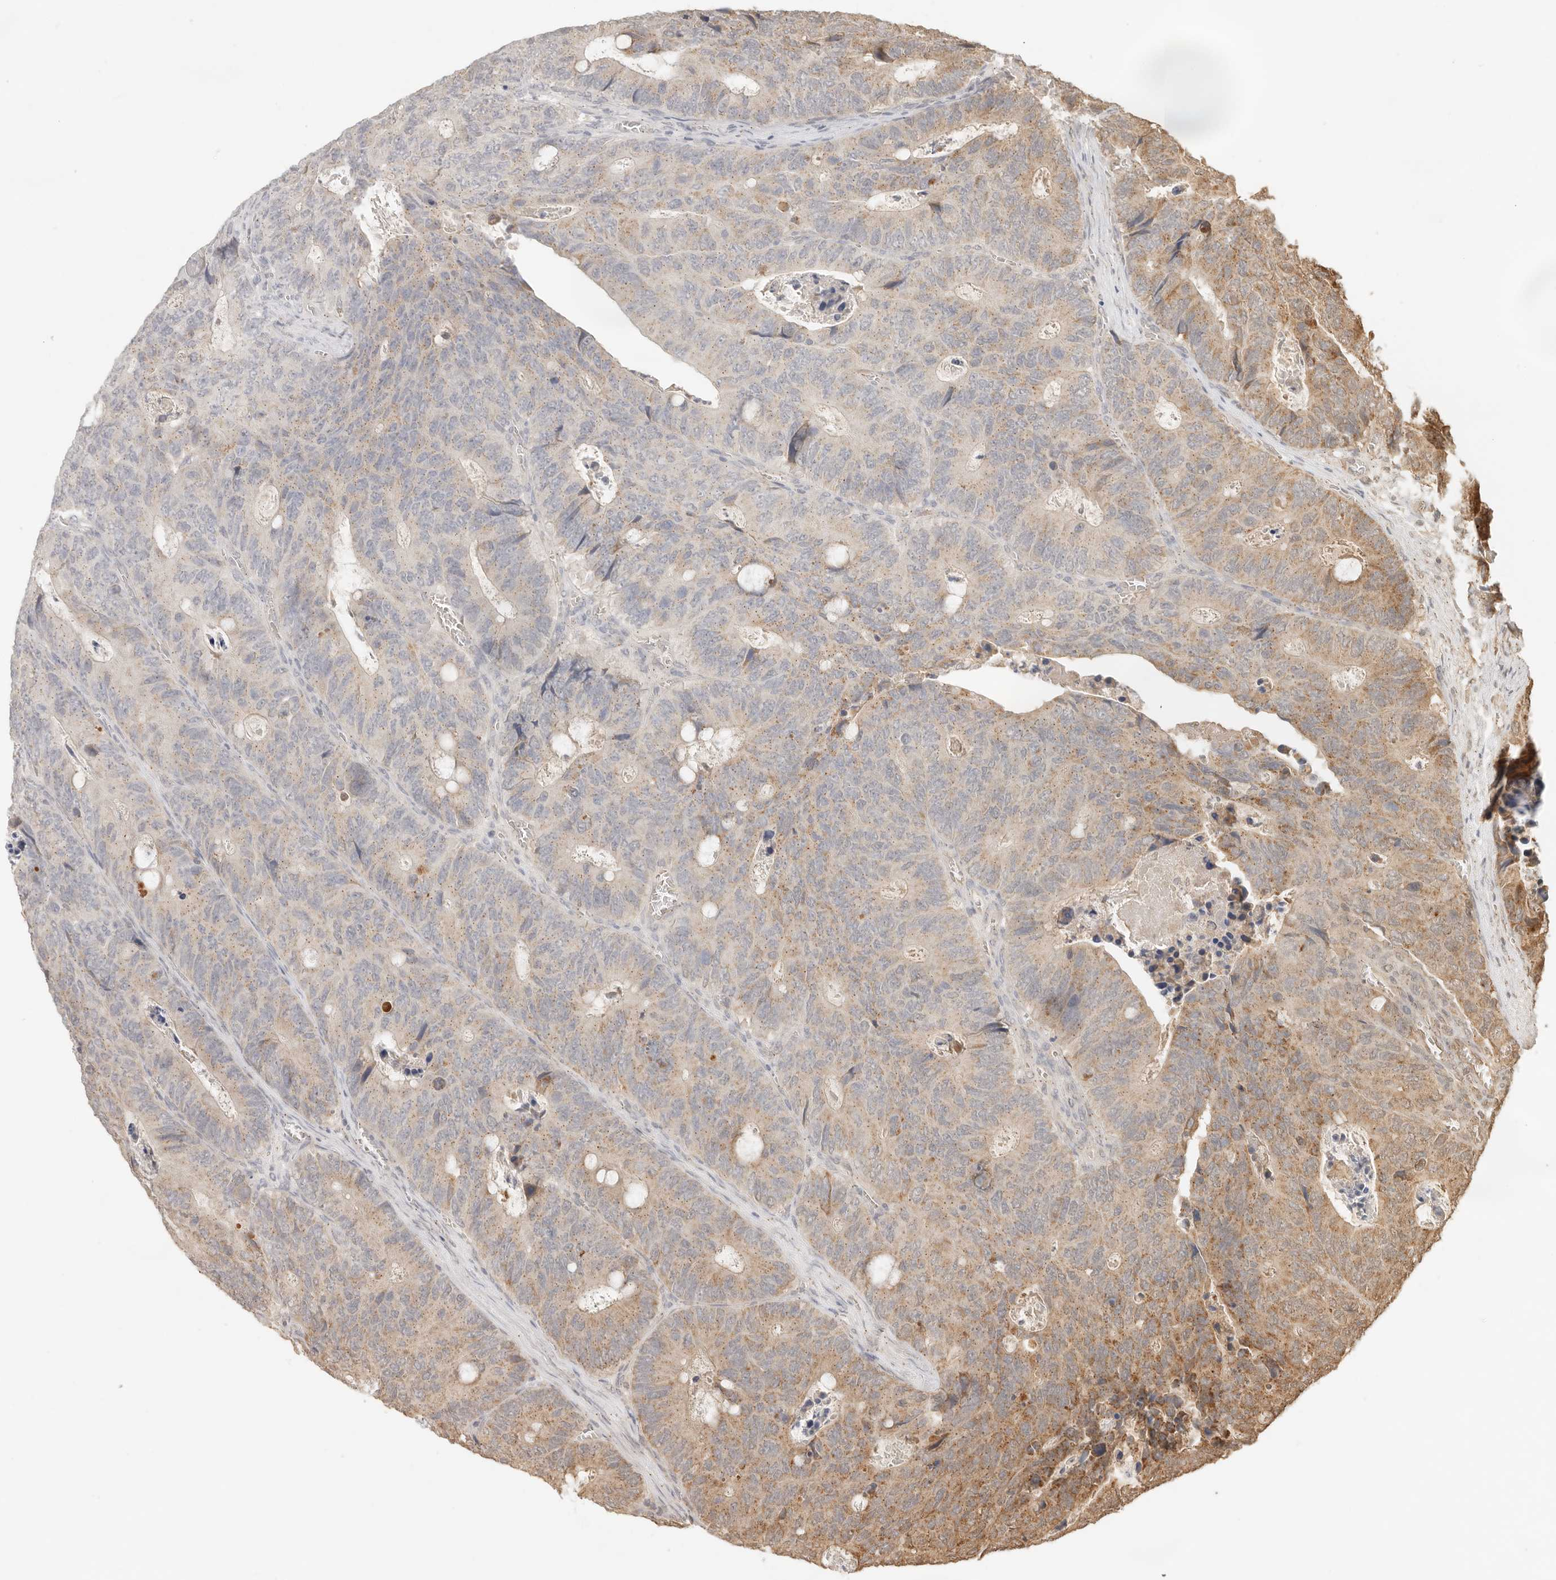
{"staining": {"intensity": "moderate", "quantity": "<25%", "location": "cytoplasmic/membranous"}, "tissue": "colorectal cancer", "cell_type": "Tumor cells", "image_type": "cancer", "snomed": [{"axis": "morphology", "description": "Adenocarcinoma, NOS"}, {"axis": "topography", "description": "Colon"}], "caption": "IHC of adenocarcinoma (colorectal) demonstrates low levels of moderate cytoplasmic/membranous positivity in about <25% of tumor cells. (DAB = brown stain, brightfield microscopy at high magnification).", "gene": "LMO4", "patient": {"sex": "male", "age": 87}}